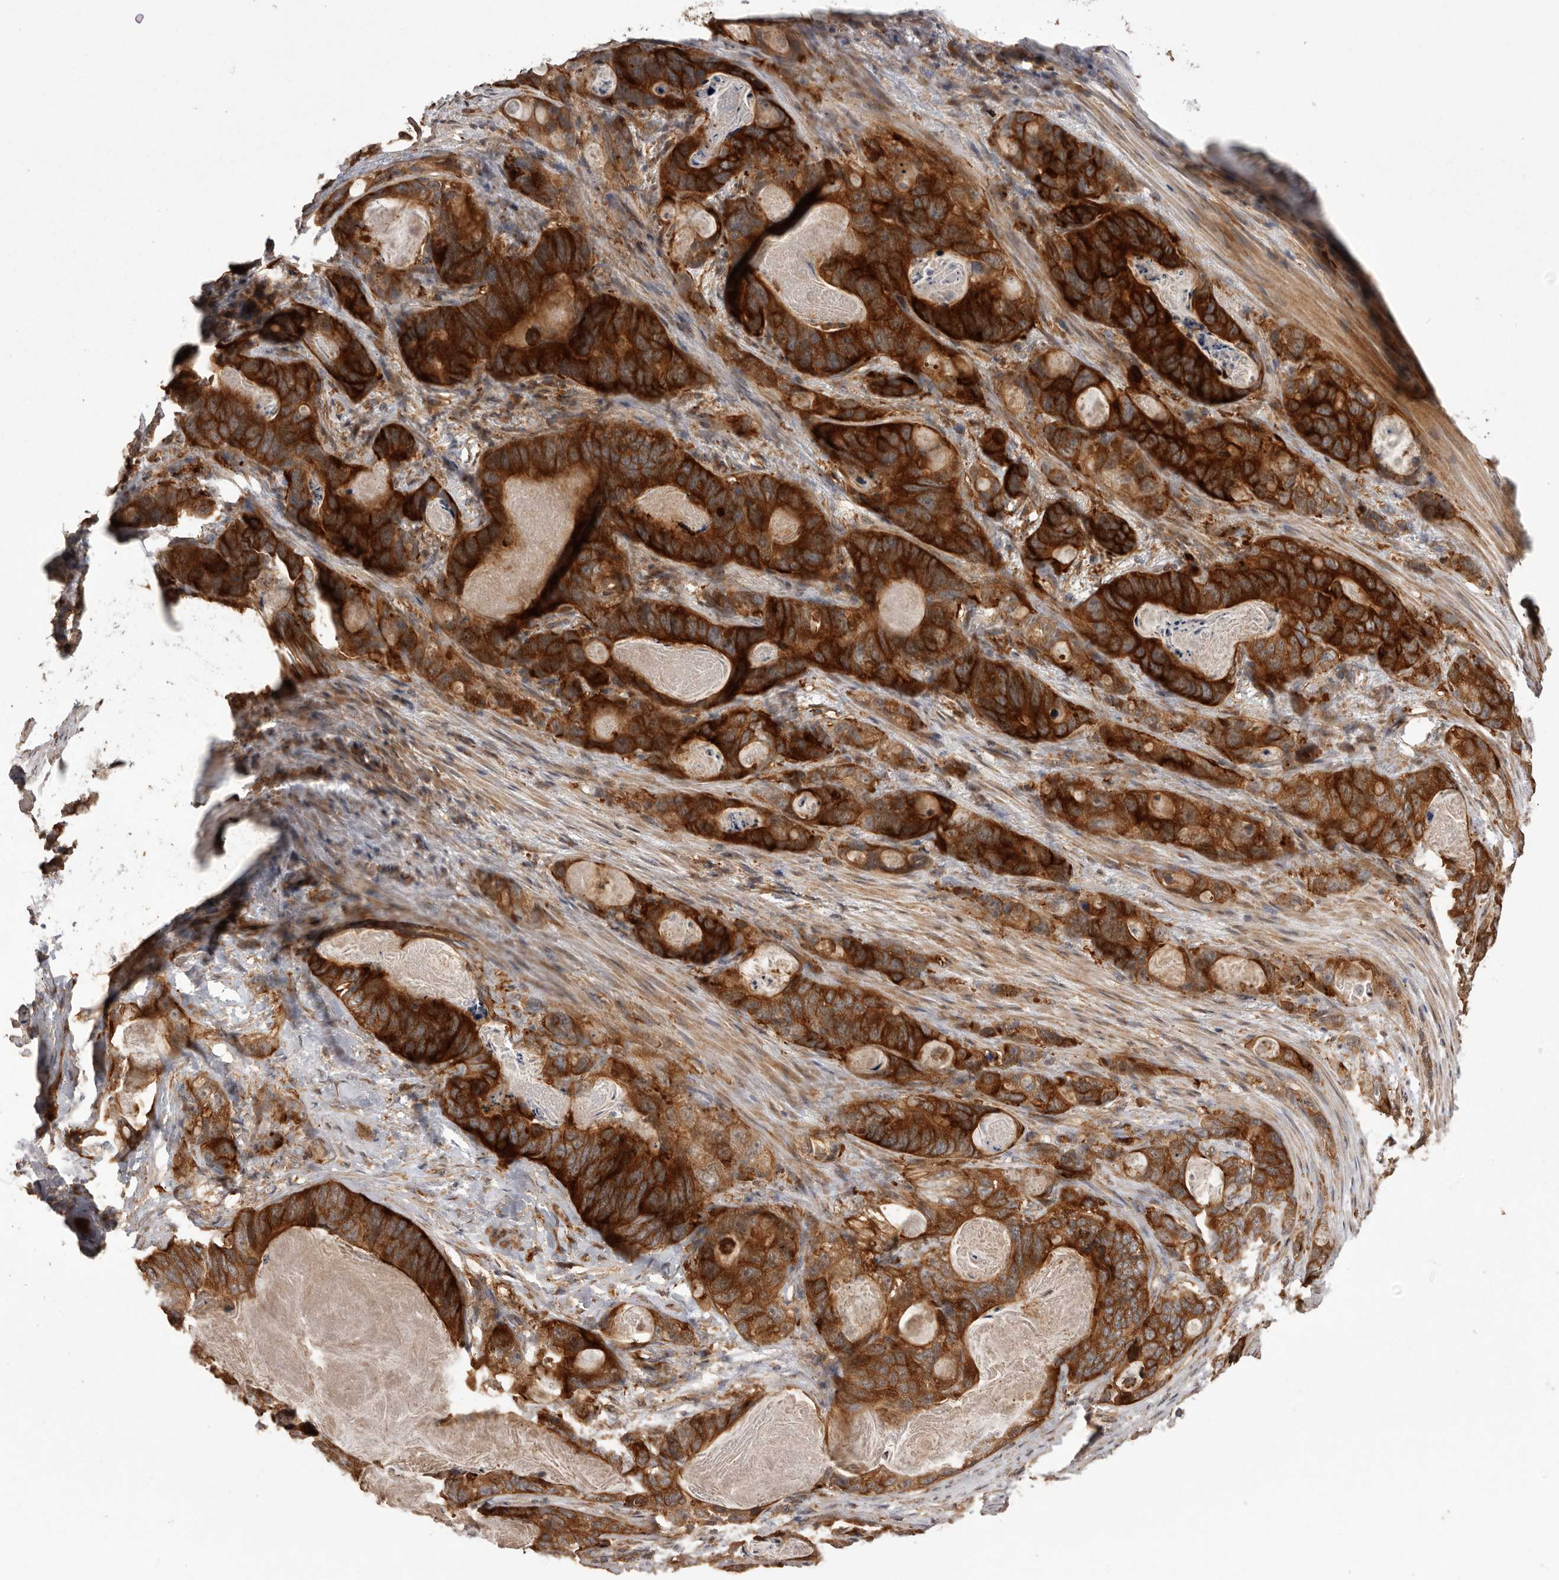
{"staining": {"intensity": "strong", "quantity": ">75%", "location": "cytoplasmic/membranous"}, "tissue": "stomach cancer", "cell_type": "Tumor cells", "image_type": "cancer", "snomed": [{"axis": "morphology", "description": "Normal tissue, NOS"}, {"axis": "morphology", "description": "Adenocarcinoma, NOS"}, {"axis": "topography", "description": "Stomach"}], "caption": "Brown immunohistochemical staining in human stomach cancer (adenocarcinoma) displays strong cytoplasmic/membranous positivity in approximately >75% of tumor cells.", "gene": "SLC22A3", "patient": {"sex": "female", "age": 89}}